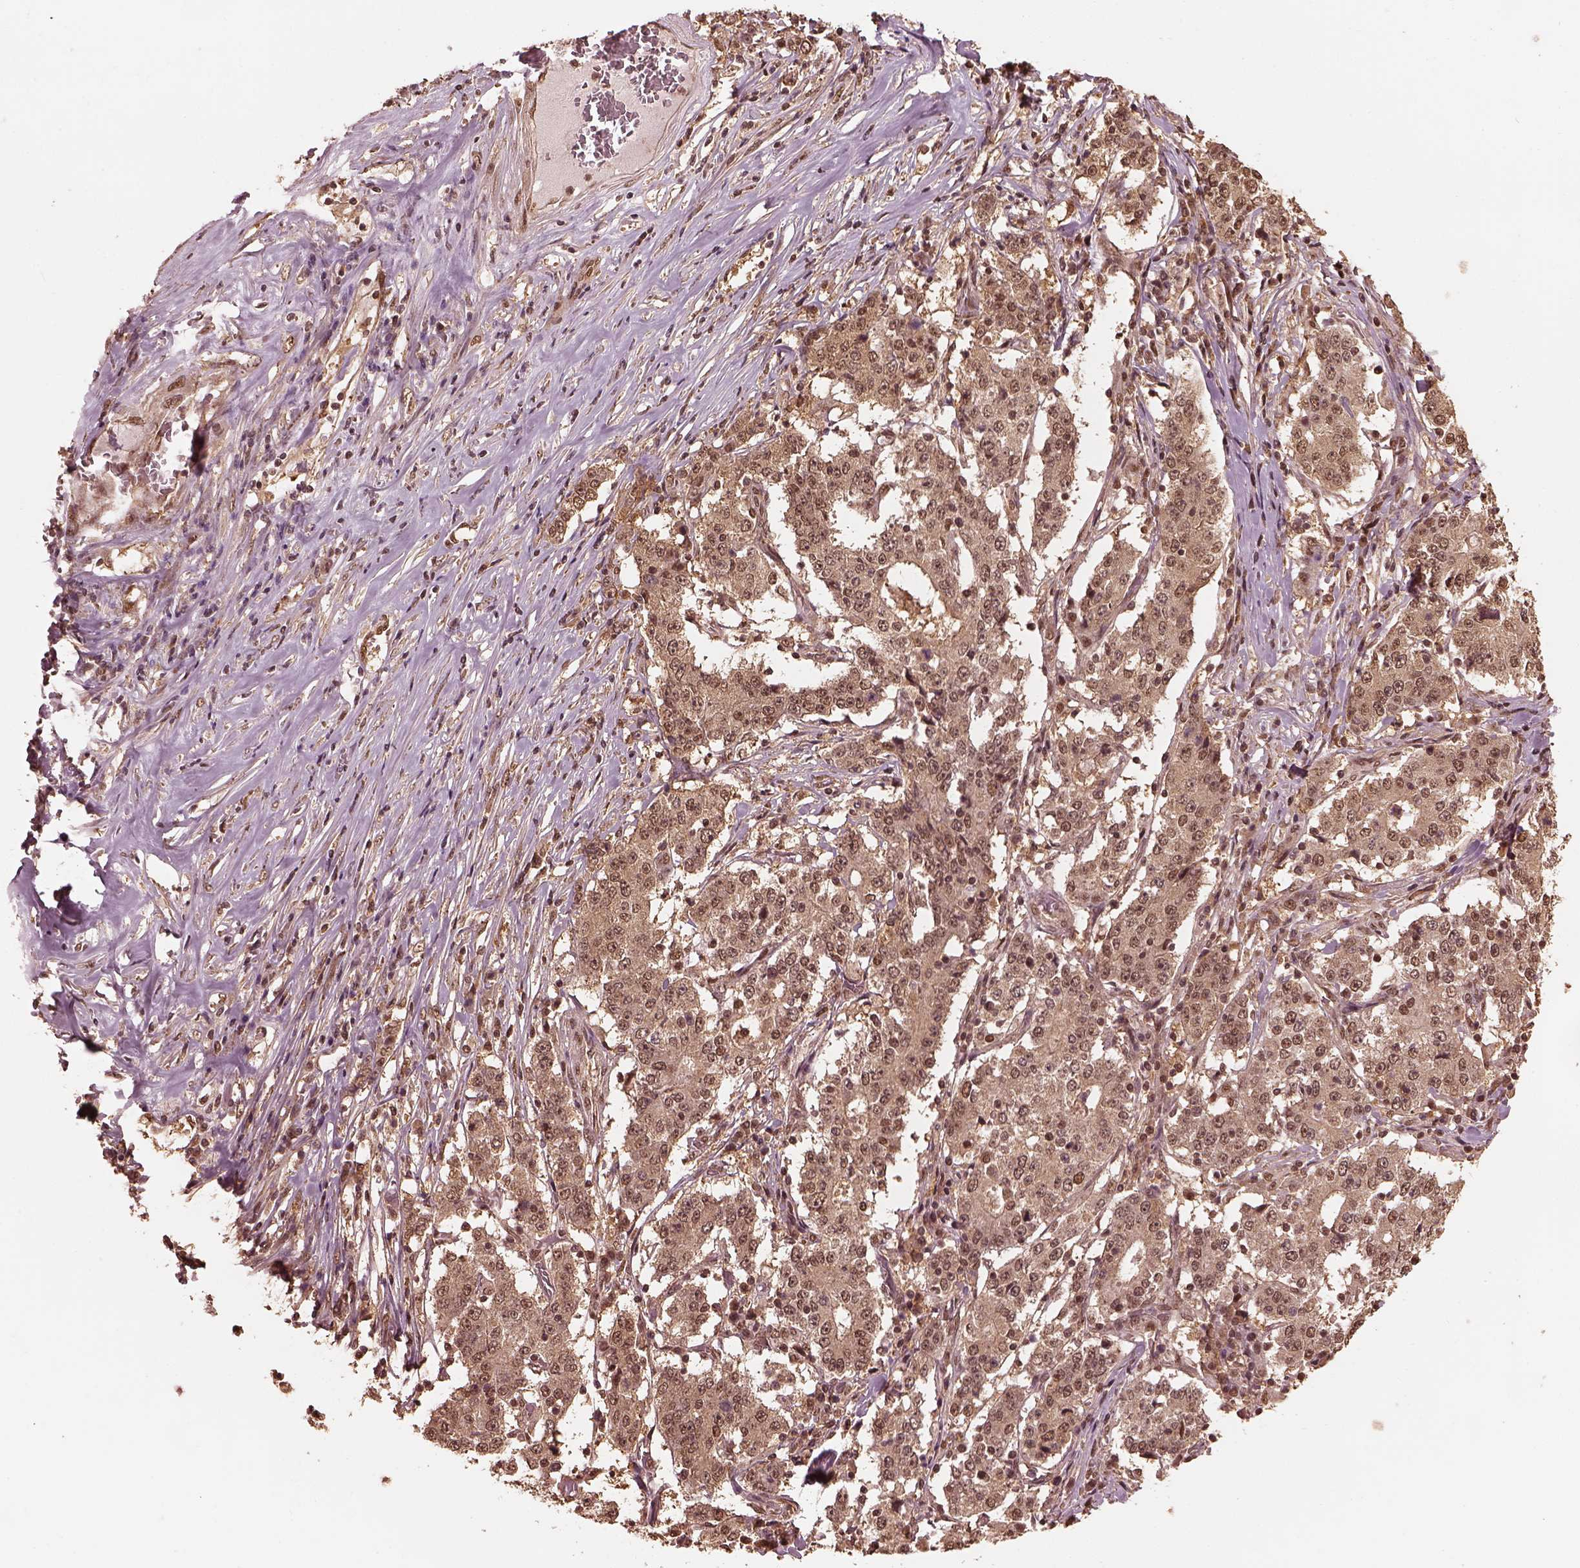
{"staining": {"intensity": "moderate", "quantity": "25%-75%", "location": "cytoplasmic/membranous,nuclear"}, "tissue": "stomach cancer", "cell_type": "Tumor cells", "image_type": "cancer", "snomed": [{"axis": "morphology", "description": "Adenocarcinoma, NOS"}, {"axis": "topography", "description": "Stomach"}], "caption": "Brown immunohistochemical staining in stomach cancer (adenocarcinoma) shows moderate cytoplasmic/membranous and nuclear expression in about 25%-75% of tumor cells.", "gene": "PSMC5", "patient": {"sex": "male", "age": 59}}